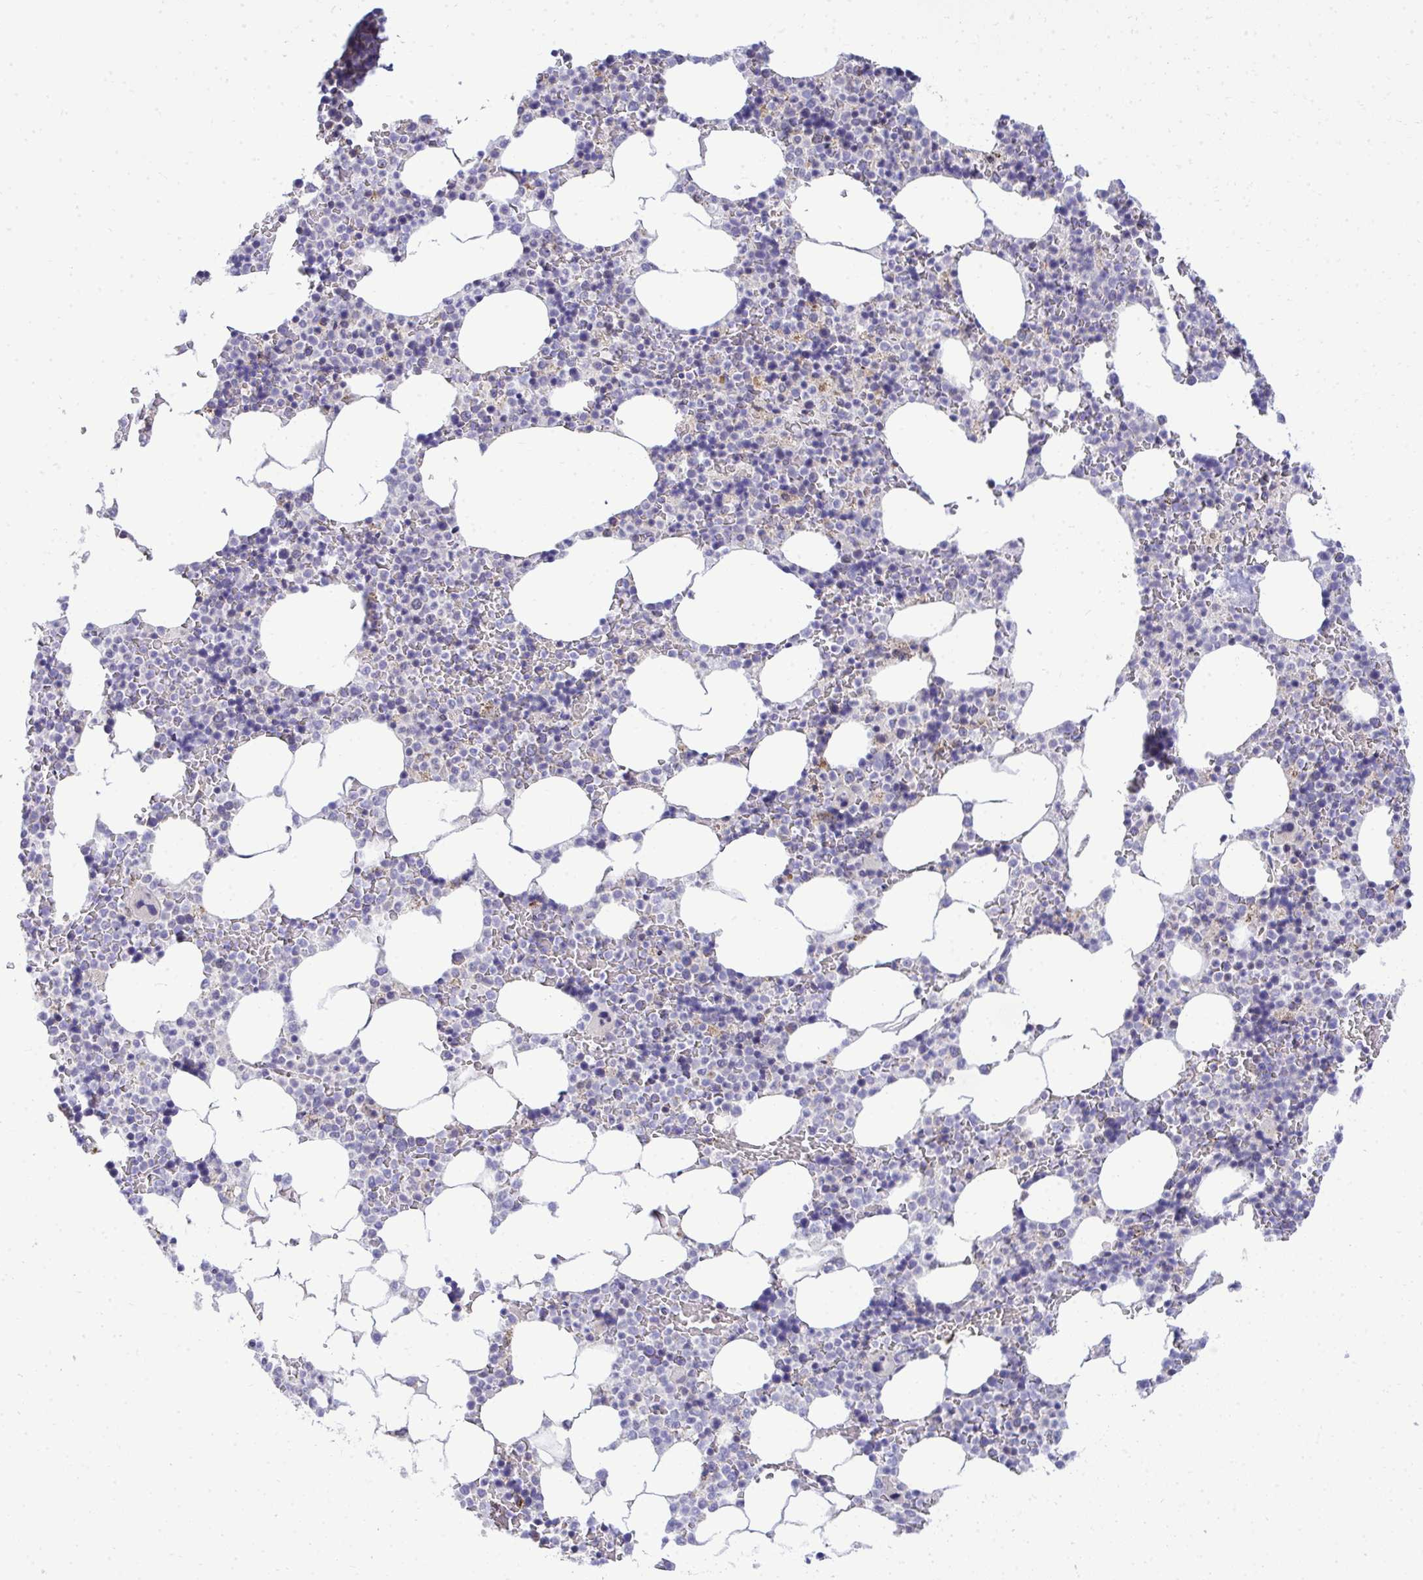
{"staining": {"intensity": "moderate", "quantity": "<25%", "location": "cytoplasmic/membranous"}, "tissue": "bone marrow", "cell_type": "Hematopoietic cells", "image_type": "normal", "snomed": [{"axis": "morphology", "description": "Normal tissue, NOS"}, {"axis": "topography", "description": "Bone marrow"}], "caption": "Human bone marrow stained for a protein (brown) reveals moderate cytoplasmic/membranous positive positivity in about <25% of hematopoietic cells.", "gene": "XAF1", "patient": {"sex": "female", "age": 42}}